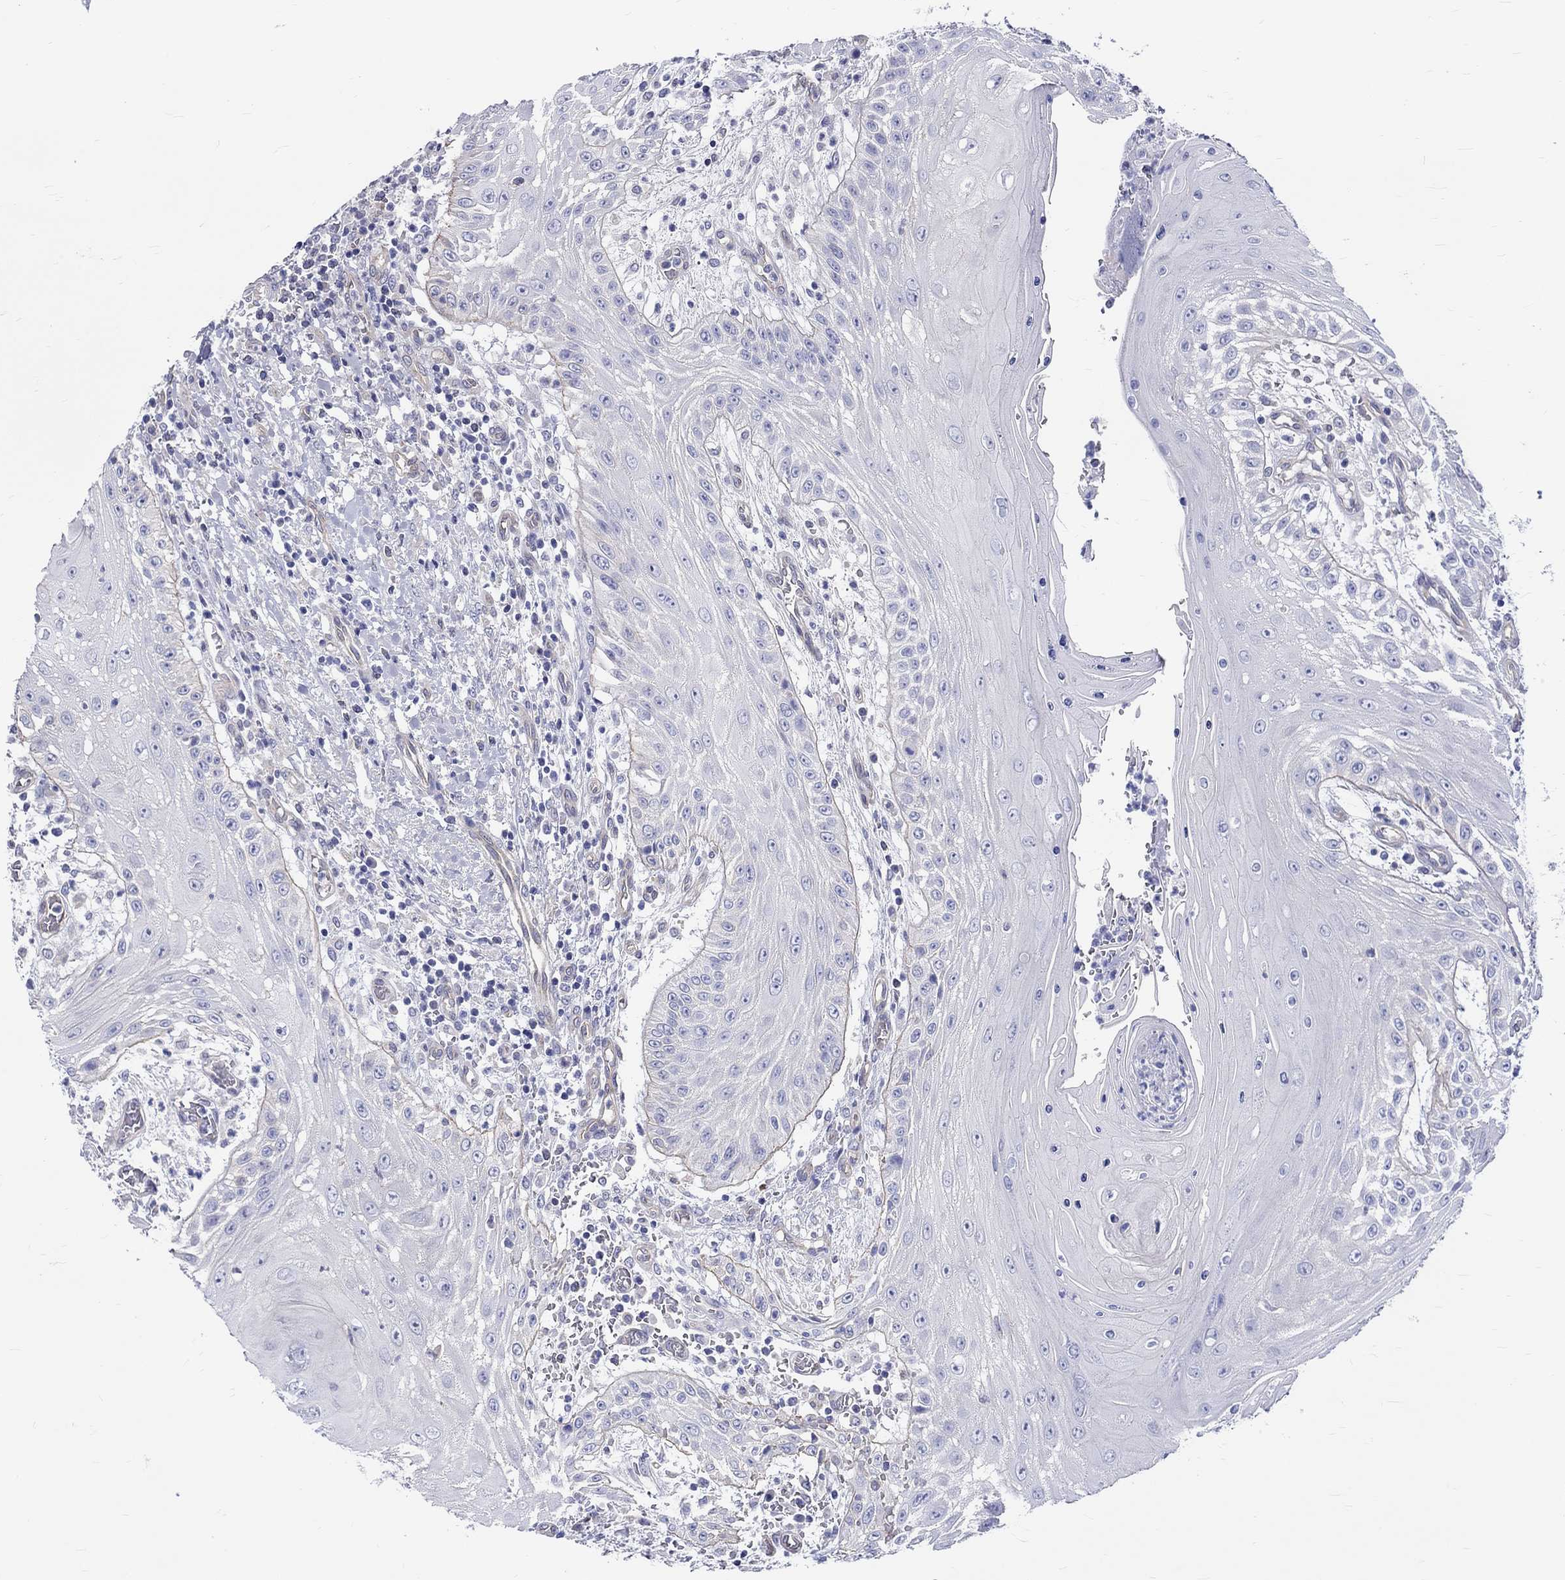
{"staining": {"intensity": "negative", "quantity": "none", "location": "none"}, "tissue": "head and neck cancer", "cell_type": "Tumor cells", "image_type": "cancer", "snomed": [{"axis": "morphology", "description": "Squamous cell carcinoma, NOS"}, {"axis": "topography", "description": "Oral tissue"}, {"axis": "topography", "description": "Head-Neck"}], "caption": "Immunohistochemical staining of head and neck cancer (squamous cell carcinoma) shows no significant expression in tumor cells.", "gene": "SH2D7", "patient": {"sex": "male", "age": 58}}